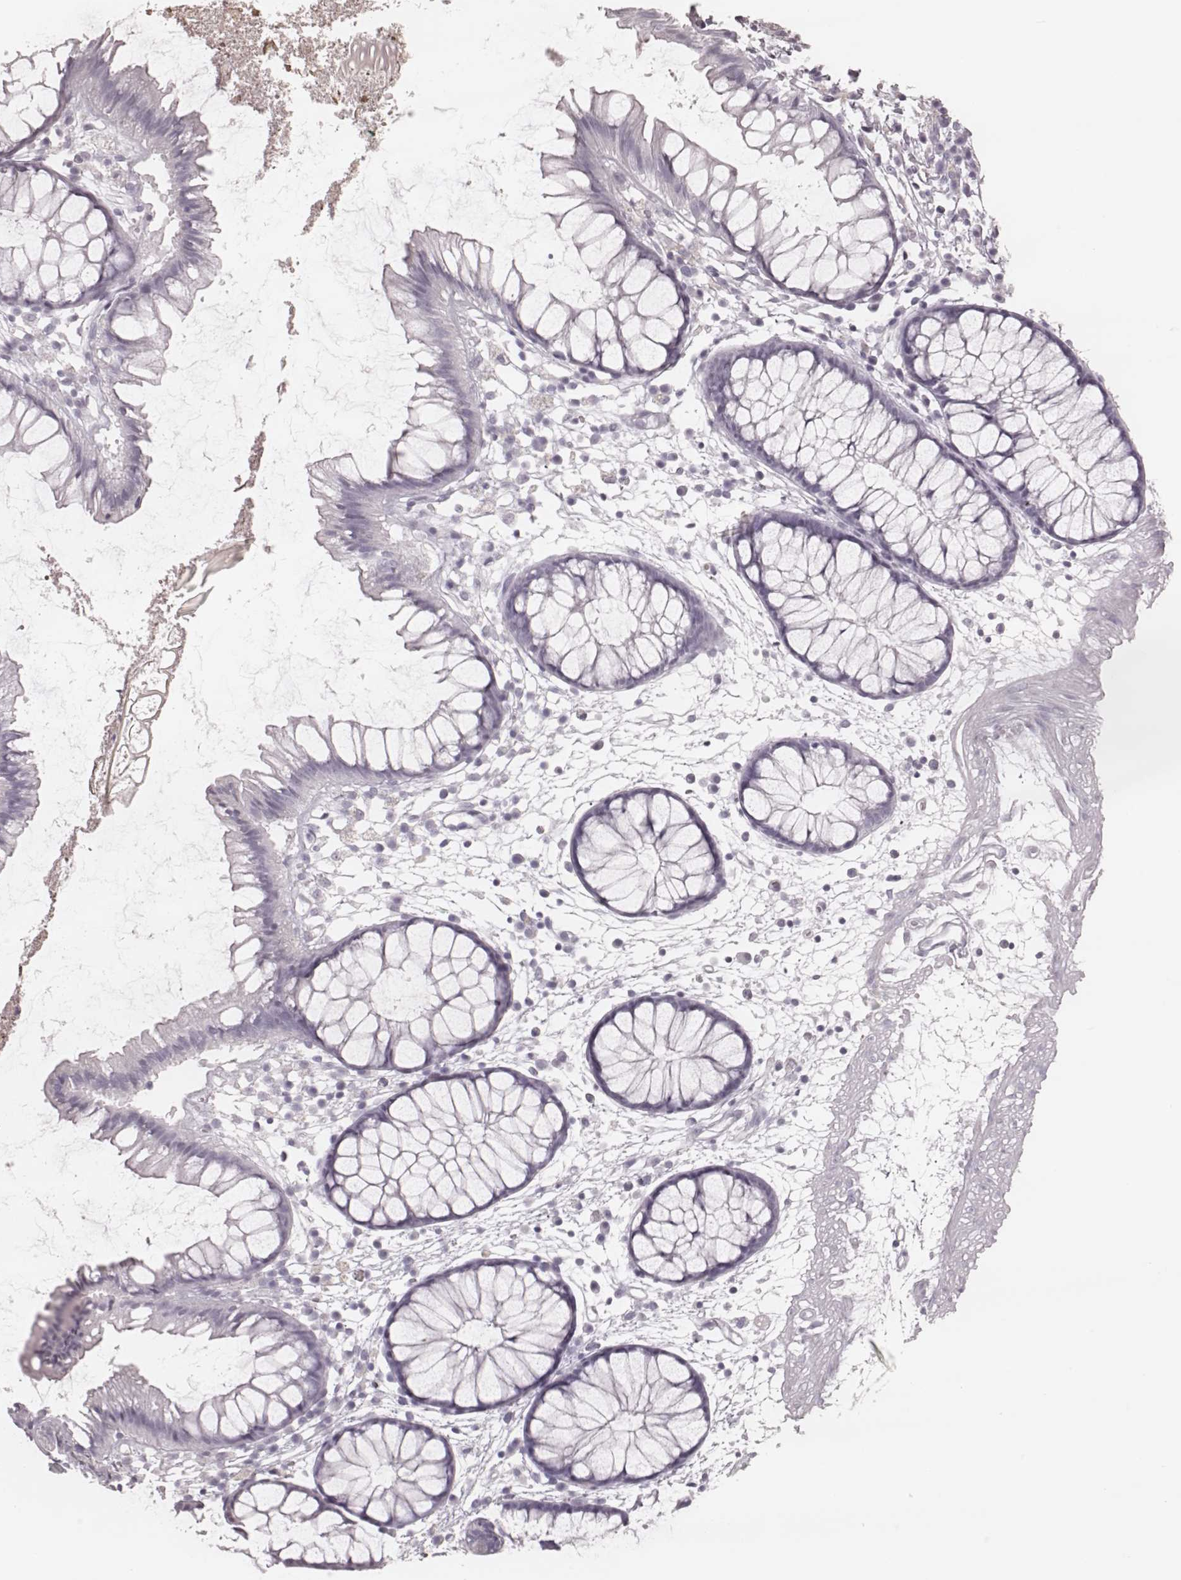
{"staining": {"intensity": "negative", "quantity": "none", "location": "none"}, "tissue": "colon", "cell_type": "Endothelial cells", "image_type": "normal", "snomed": [{"axis": "morphology", "description": "Normal tissue, NOS"}, {"axis": "morphology", "description": "Adenocarcinoma, NOS"}, {"axis": "topography", "description": "Colon"}], "caption": "The histopathology image demonstrates no significant expression in endothelial cells of colon. (Stains: DAB immunohistochemistry with hematoxylin counter stain, Microscopy: brightfield microscopy at high magnification).", "gene": "KRT74", "patient": {"sex": "male", "age": 65}}